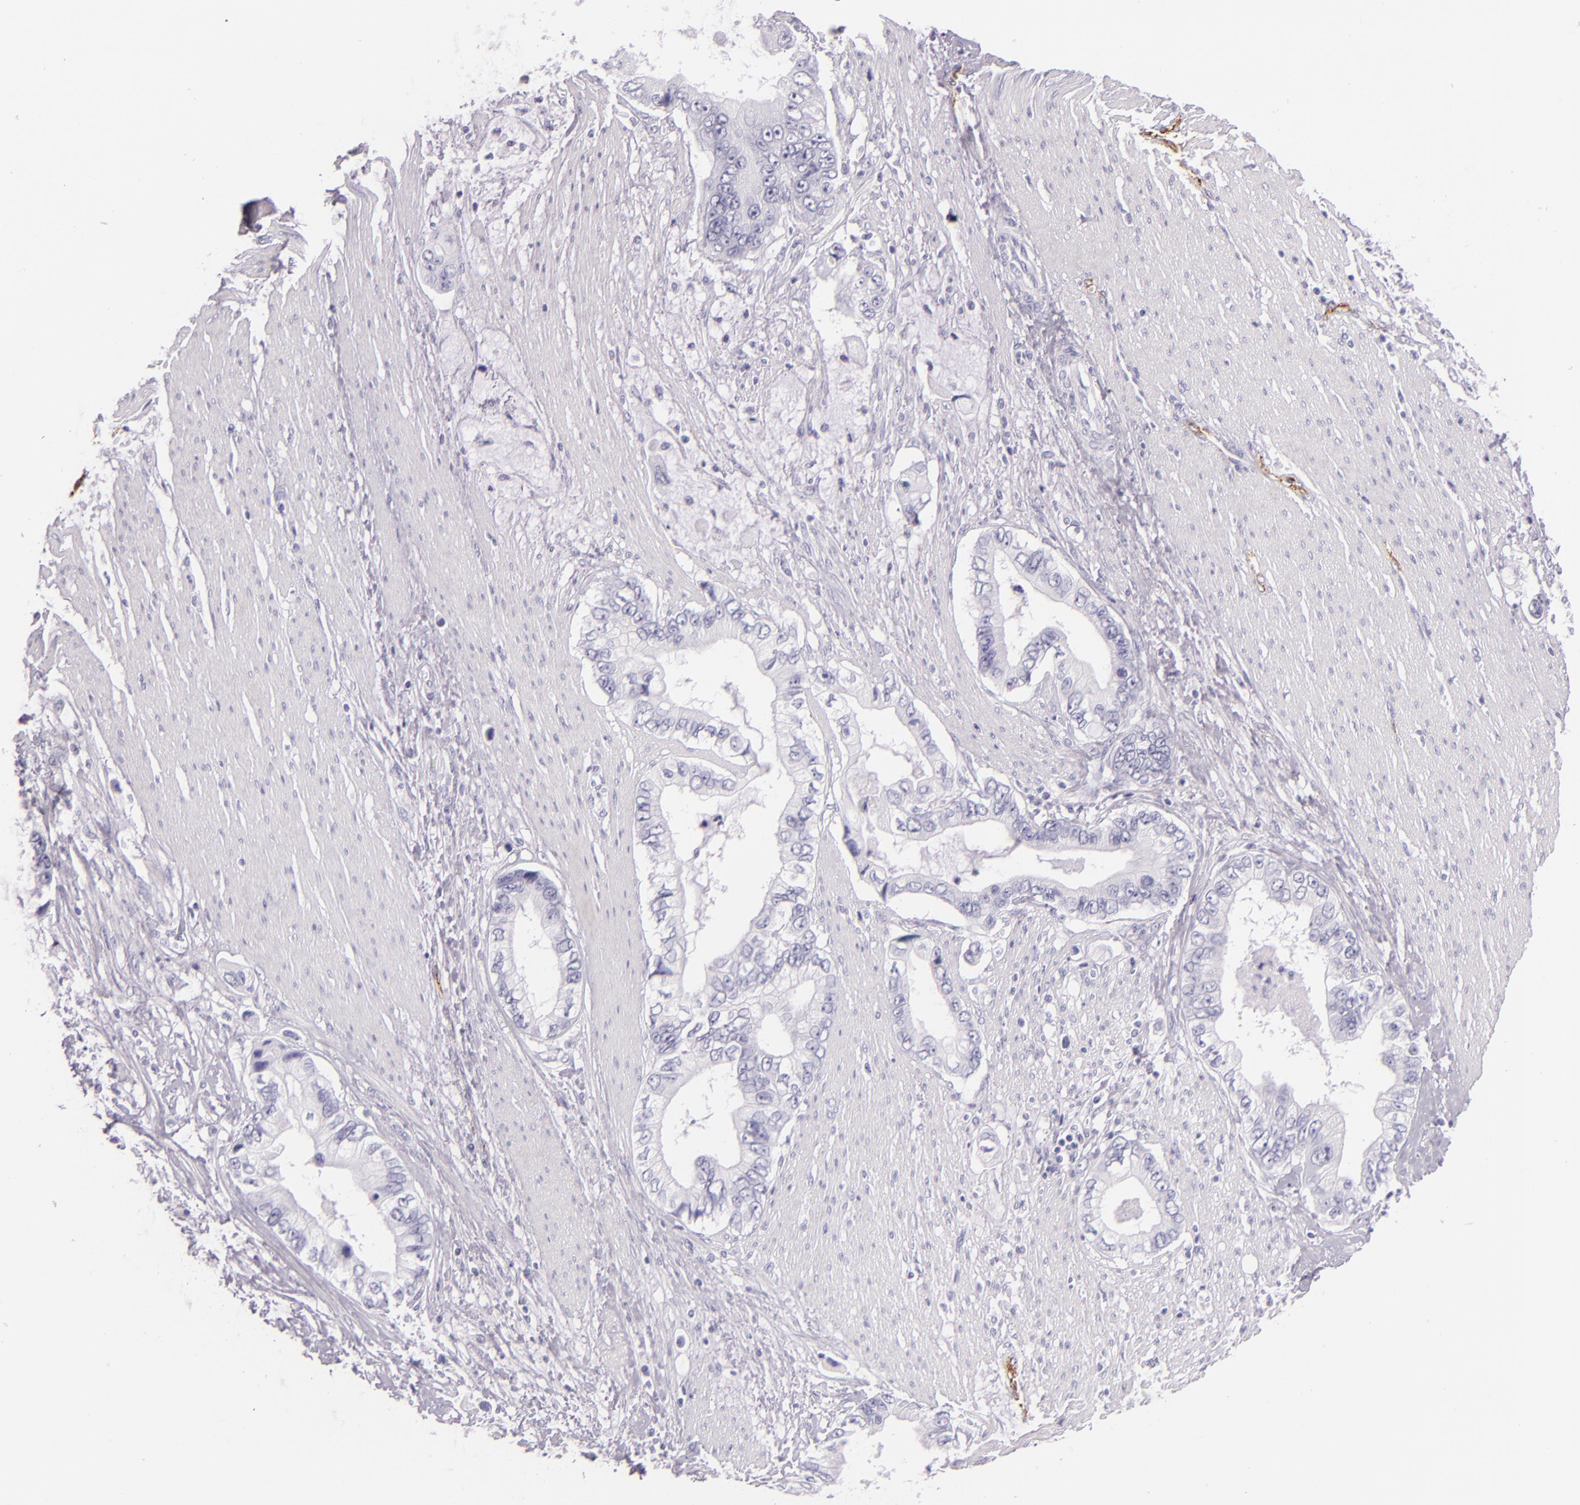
{"staining": {"intensity": "negative", "quantity": "none", "location": "none"}, "tissue": "pancreatic cancer", "cell_type": "Tumor cells", "image_type": "cancer", "snomed": [{"axis": "morphology", "description": "Adenocarcinoma, NOS"}, {"axis": "topography", "description": "Pancreas"}, {"axis": "topography", "description": "Stomach, upper"}], "caption": "This is an immunohistochemistry (IHC) histopathology image of human pancreatic cancer (adenocarcinoma). There is no staining in tumor cells.", "gene": "SELP", "patient": {"sex": "male", "age": 77}}